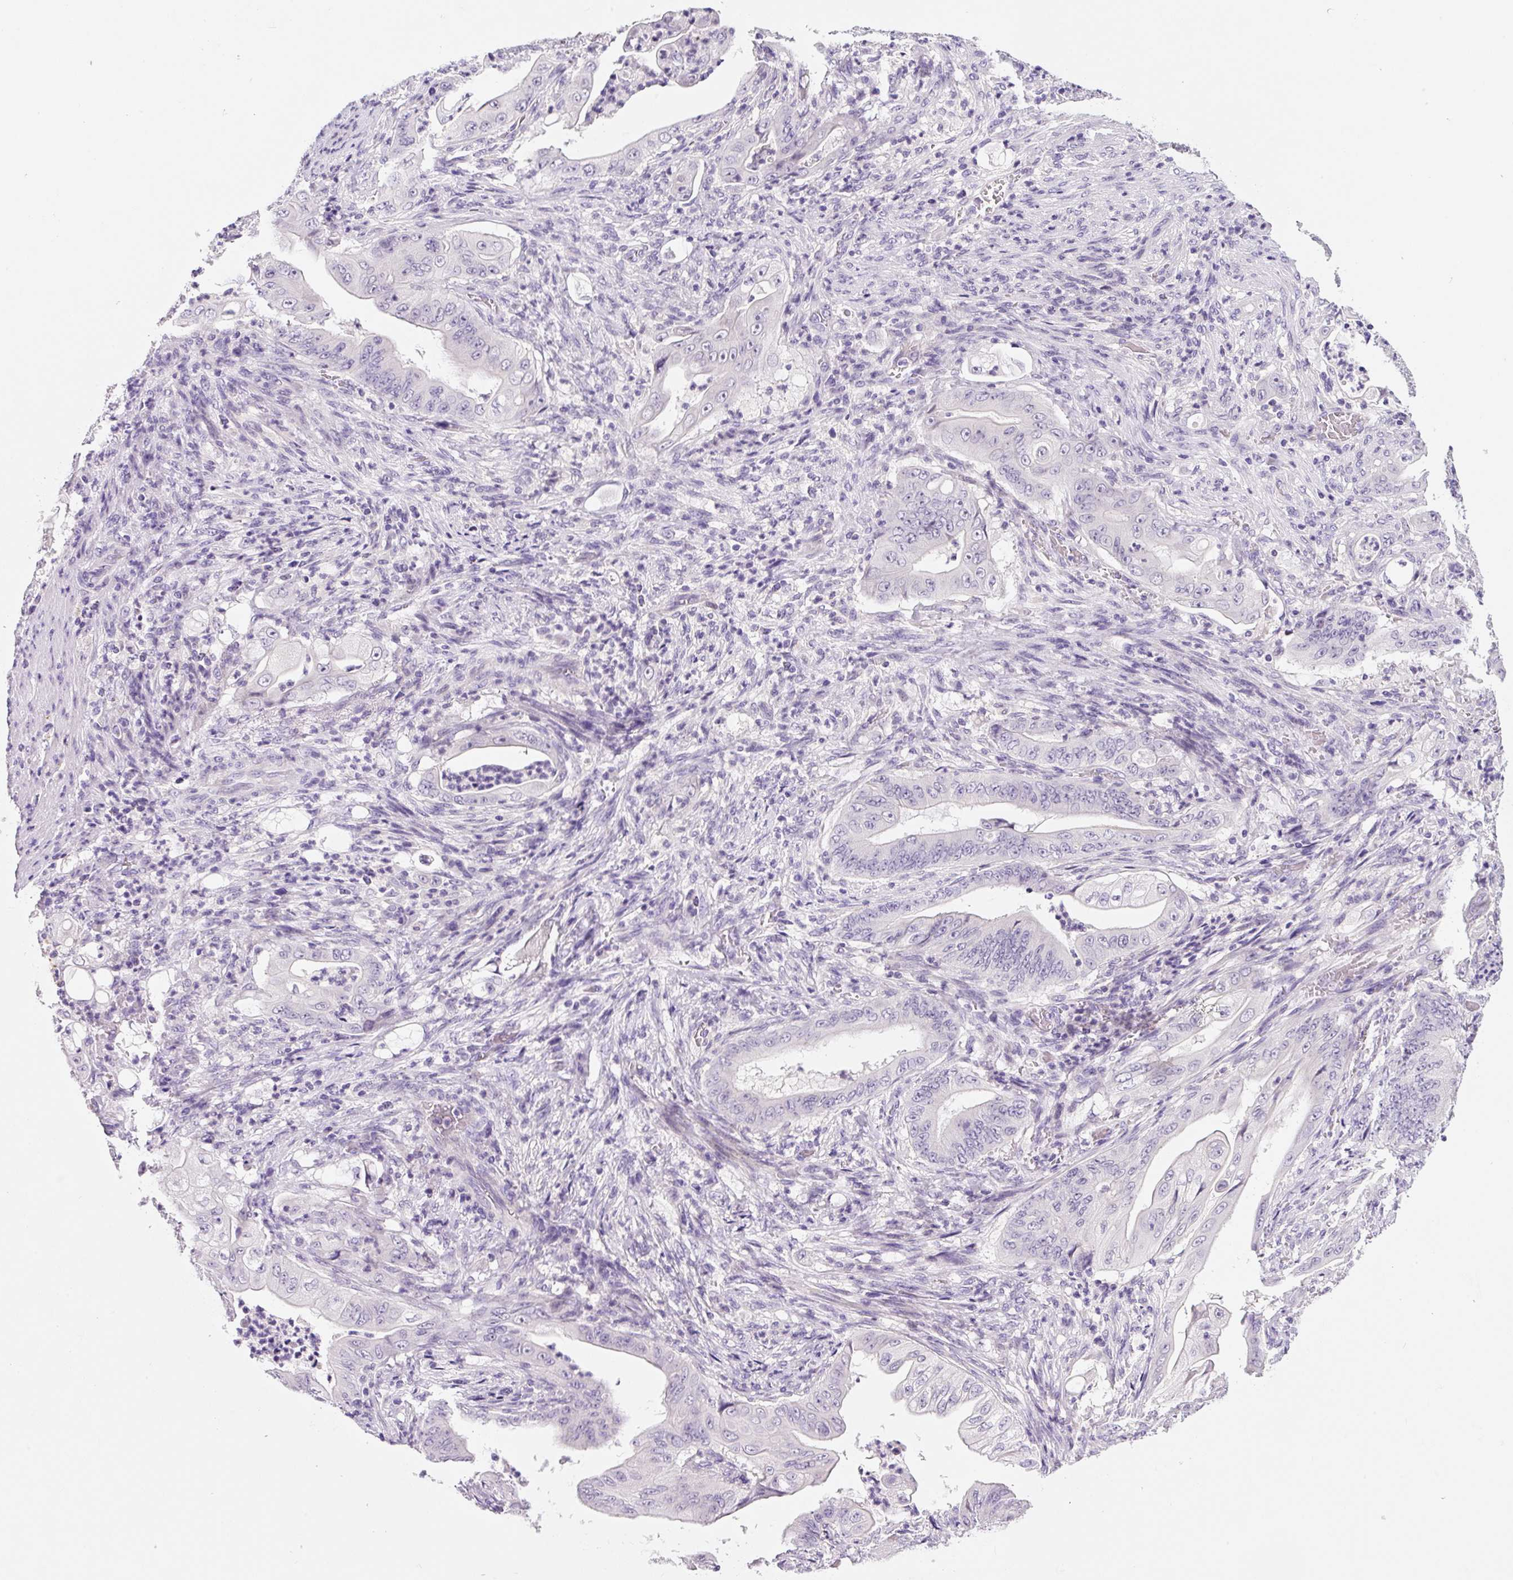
{"staining": {"intensity": "negative", "quantity": "none", "location": "none"}, "tissue": "stomach cancer", "cell_type": "Tumor cells", "image_type": "cancer", "snomed": [{"axis": "morphology", "description": "Adenocarcinoma, NOS"}, {"axis": "topography", "description": "Stomach"}], "caption": "IHC of stomach cancer (adenocarcinoma) reveals no staining in tumor cells. The staining was performed using DAB (3,3'-diaminobenzidine) to visualize the protein expression in brown, while the nuclei were stained in blue with hematoxylin (Magnification: 20x).", "gene": "SYP", "patient": {"sex": "female", "age": 73}}